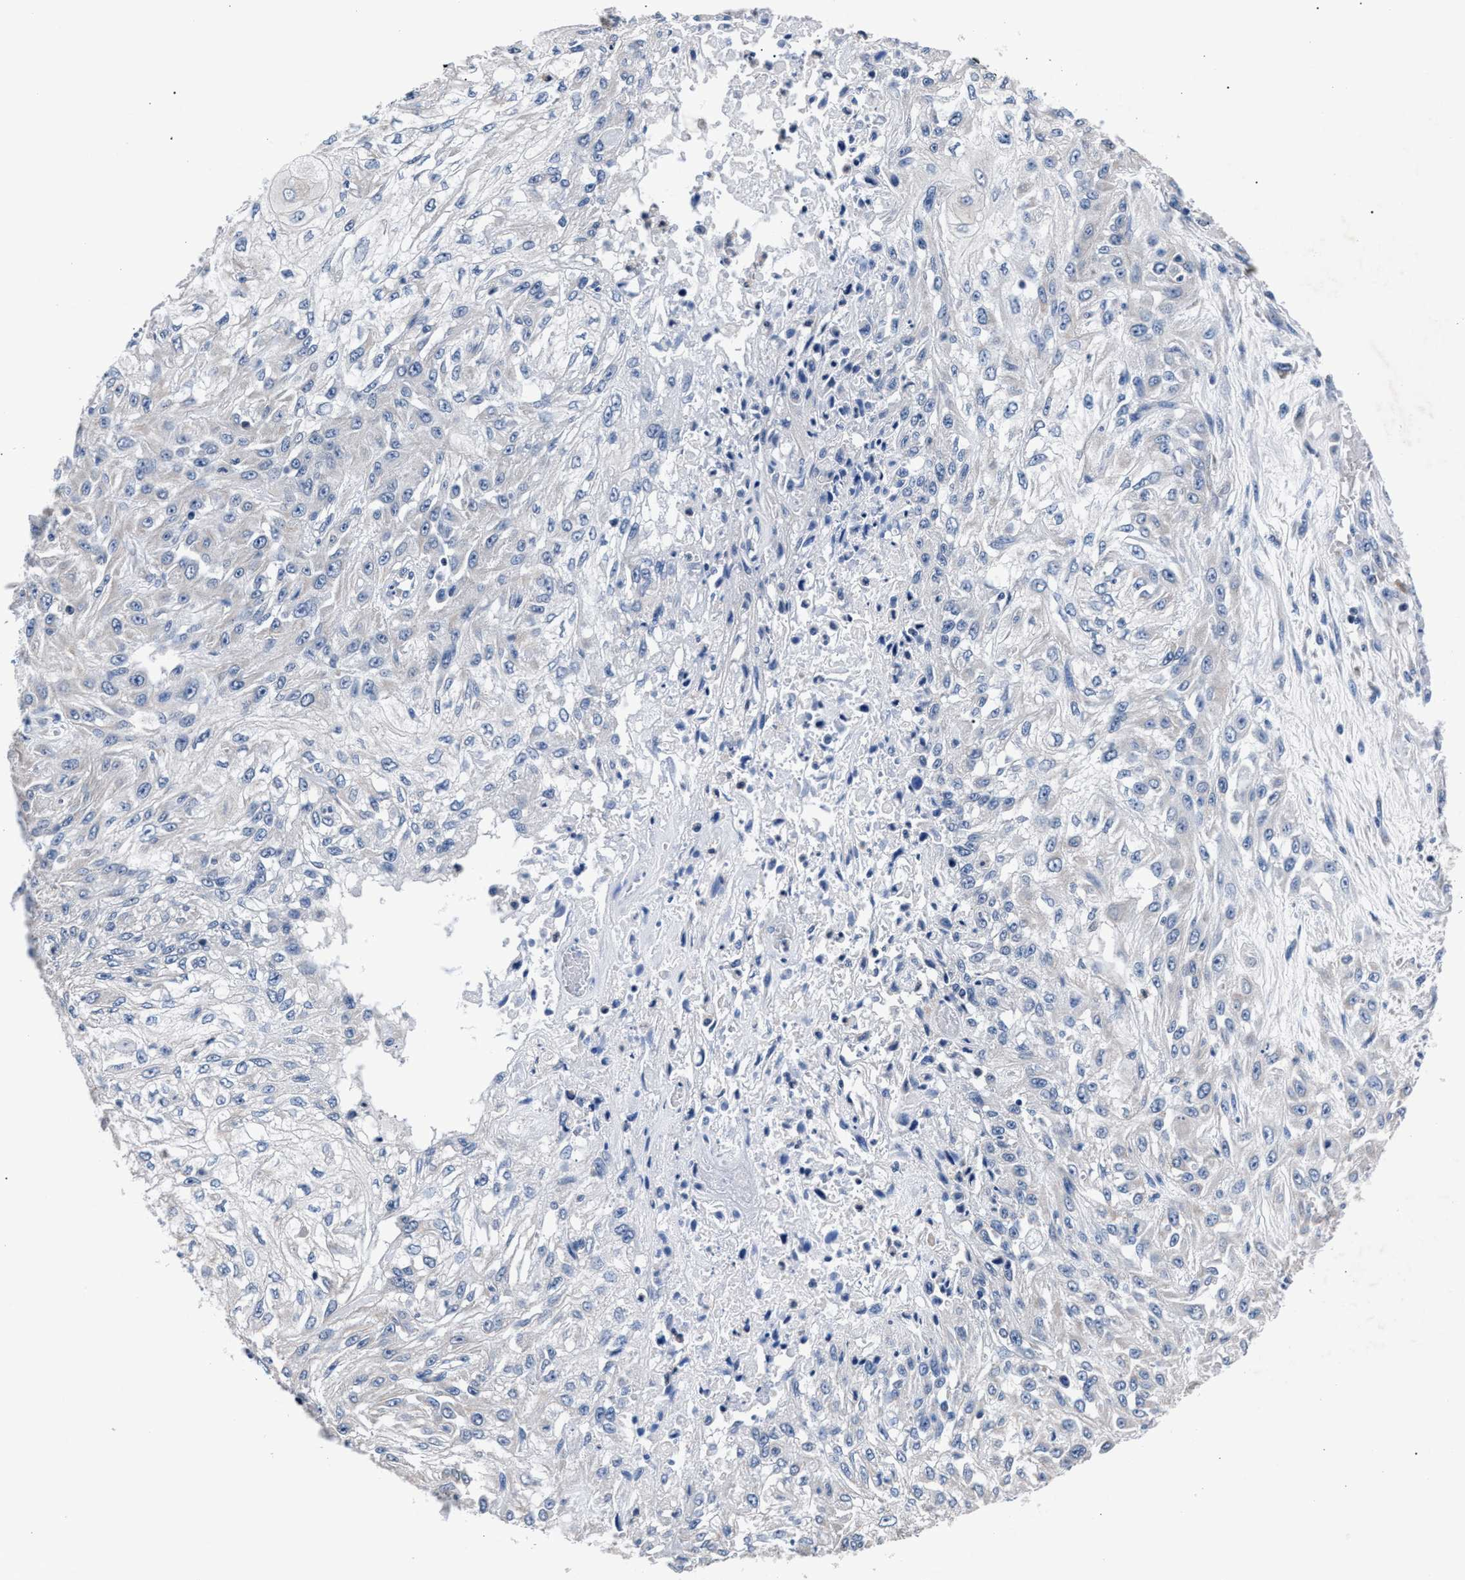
{"staining": {"intensity": "negative", "quantity": "none", "location": "none"}, "tissue": "skin cancer", "cell_type": "Tumor cells", "image_type": "cancer", "snomed": [{"axis": "morphology", "description": "Squamous cell carcinoma, NOS"}, {"axis": "morphology", "description": "Squamous cell carcinoma, metastatic, NOS"}, {"axis": "topography", "description": "Skin"}, {"axis": "topography", "description": "Lymph node"}], "caption": "Micrograph shows no significant protein expression in tumor cells of metastatic squamous cell carcinoma (skin).", "gene": "PHF24", "patient": {"sex": "male", "age": 75}}